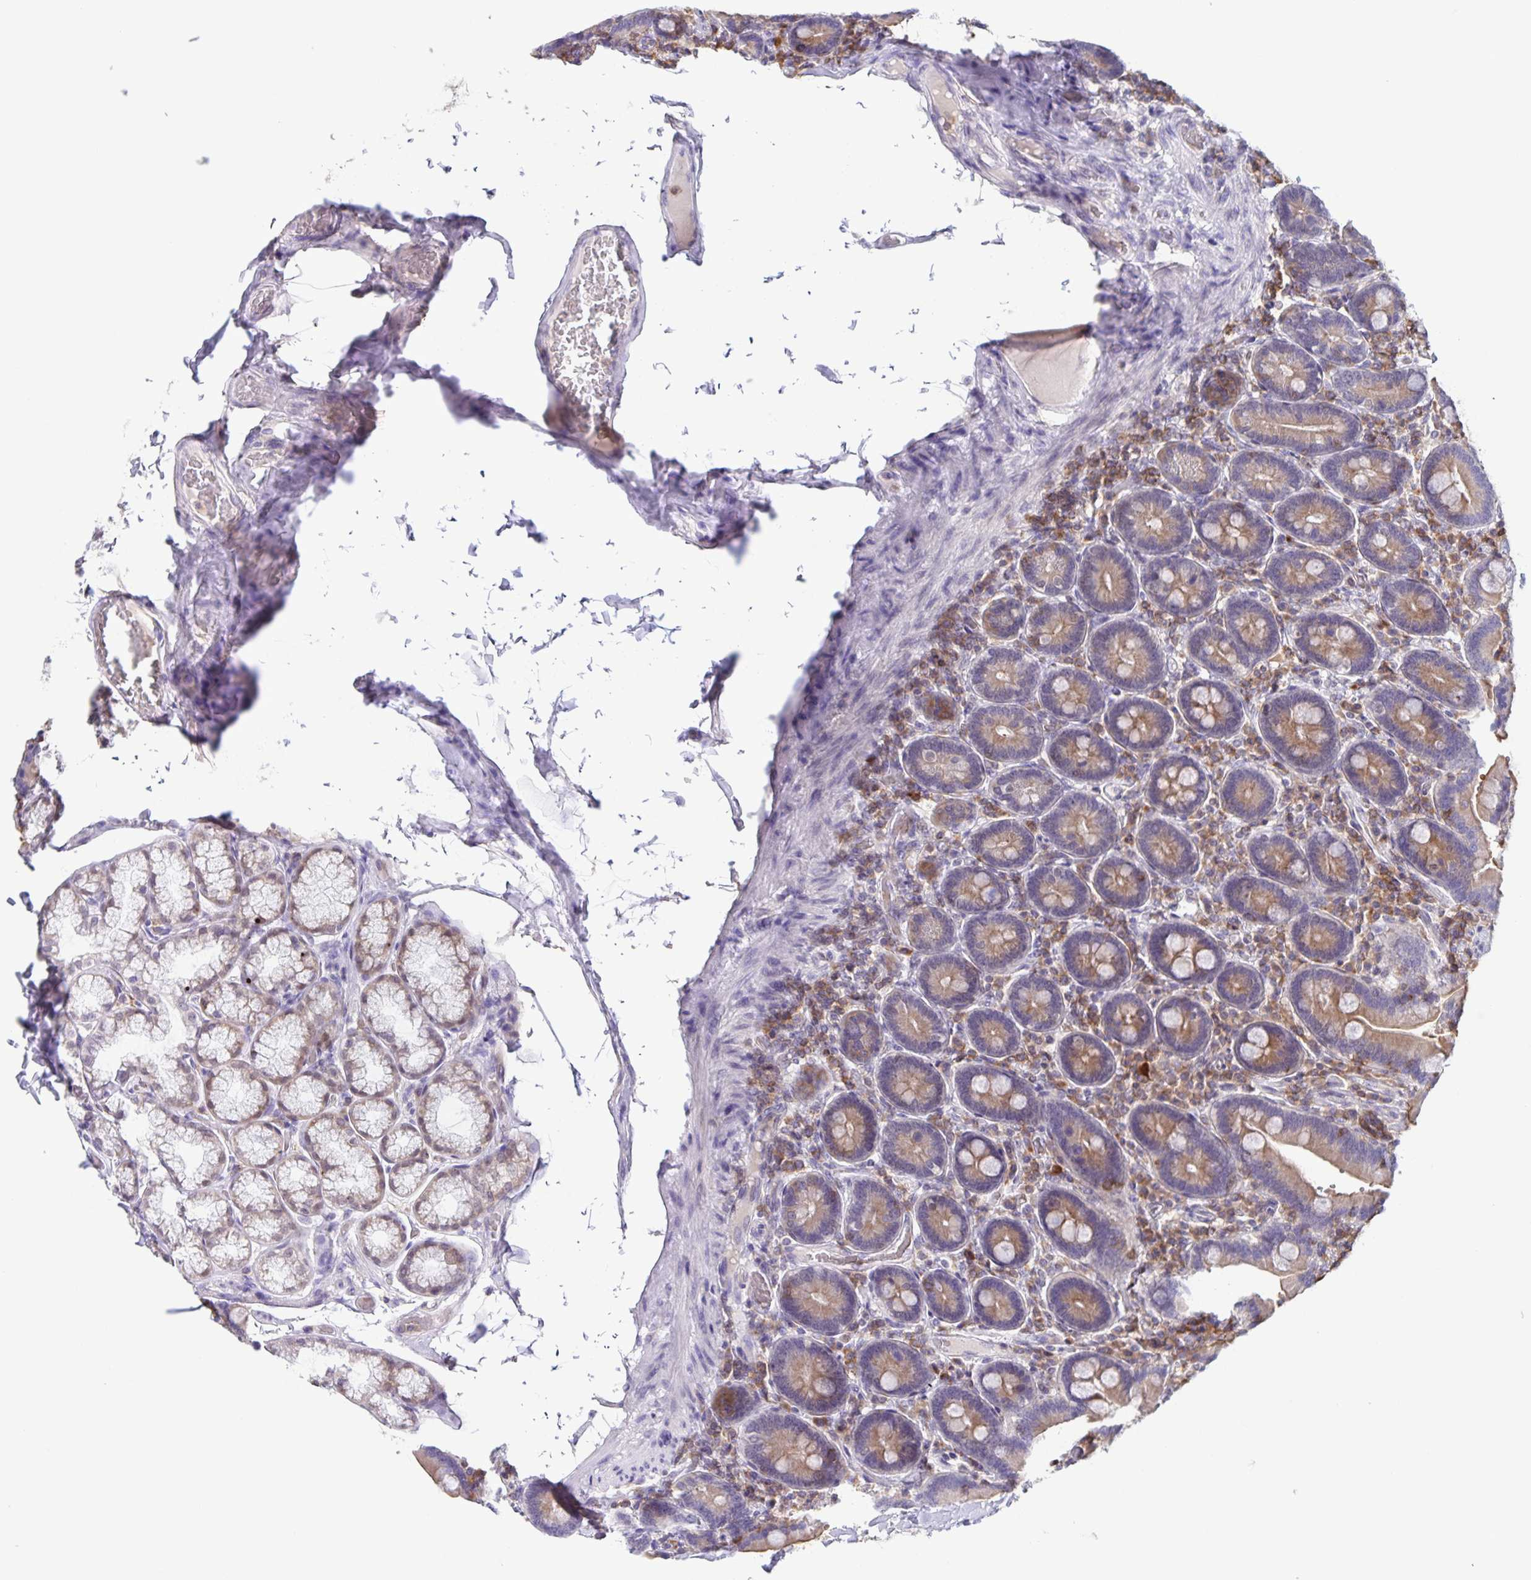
{"staining": {"intensity": "weak", "quantity": "25%-75%", "location": "cytoplasmic/membranous"}, "tissue": "duodenum", "cell_type": "Glandular cells", "image_type": "normal", "snomed": [{"axis": "morphology", "description": "Normal tissue, NOS"}, {"axis": "topography", "description": "Duodenum"}], "caption": "The image displays staining of normal duodenum, revealing weak cytoplasmic/membranous protein staining (brown color) within glandular cells. The staining is performed using DAB (3,3'-diaminobenzidine) brown chromogen to label protein expression. The nuclei are counter-stained blue using hematoxylin.", "gene": "STPG4", "patient": {"sex": "female", "age": 62}}